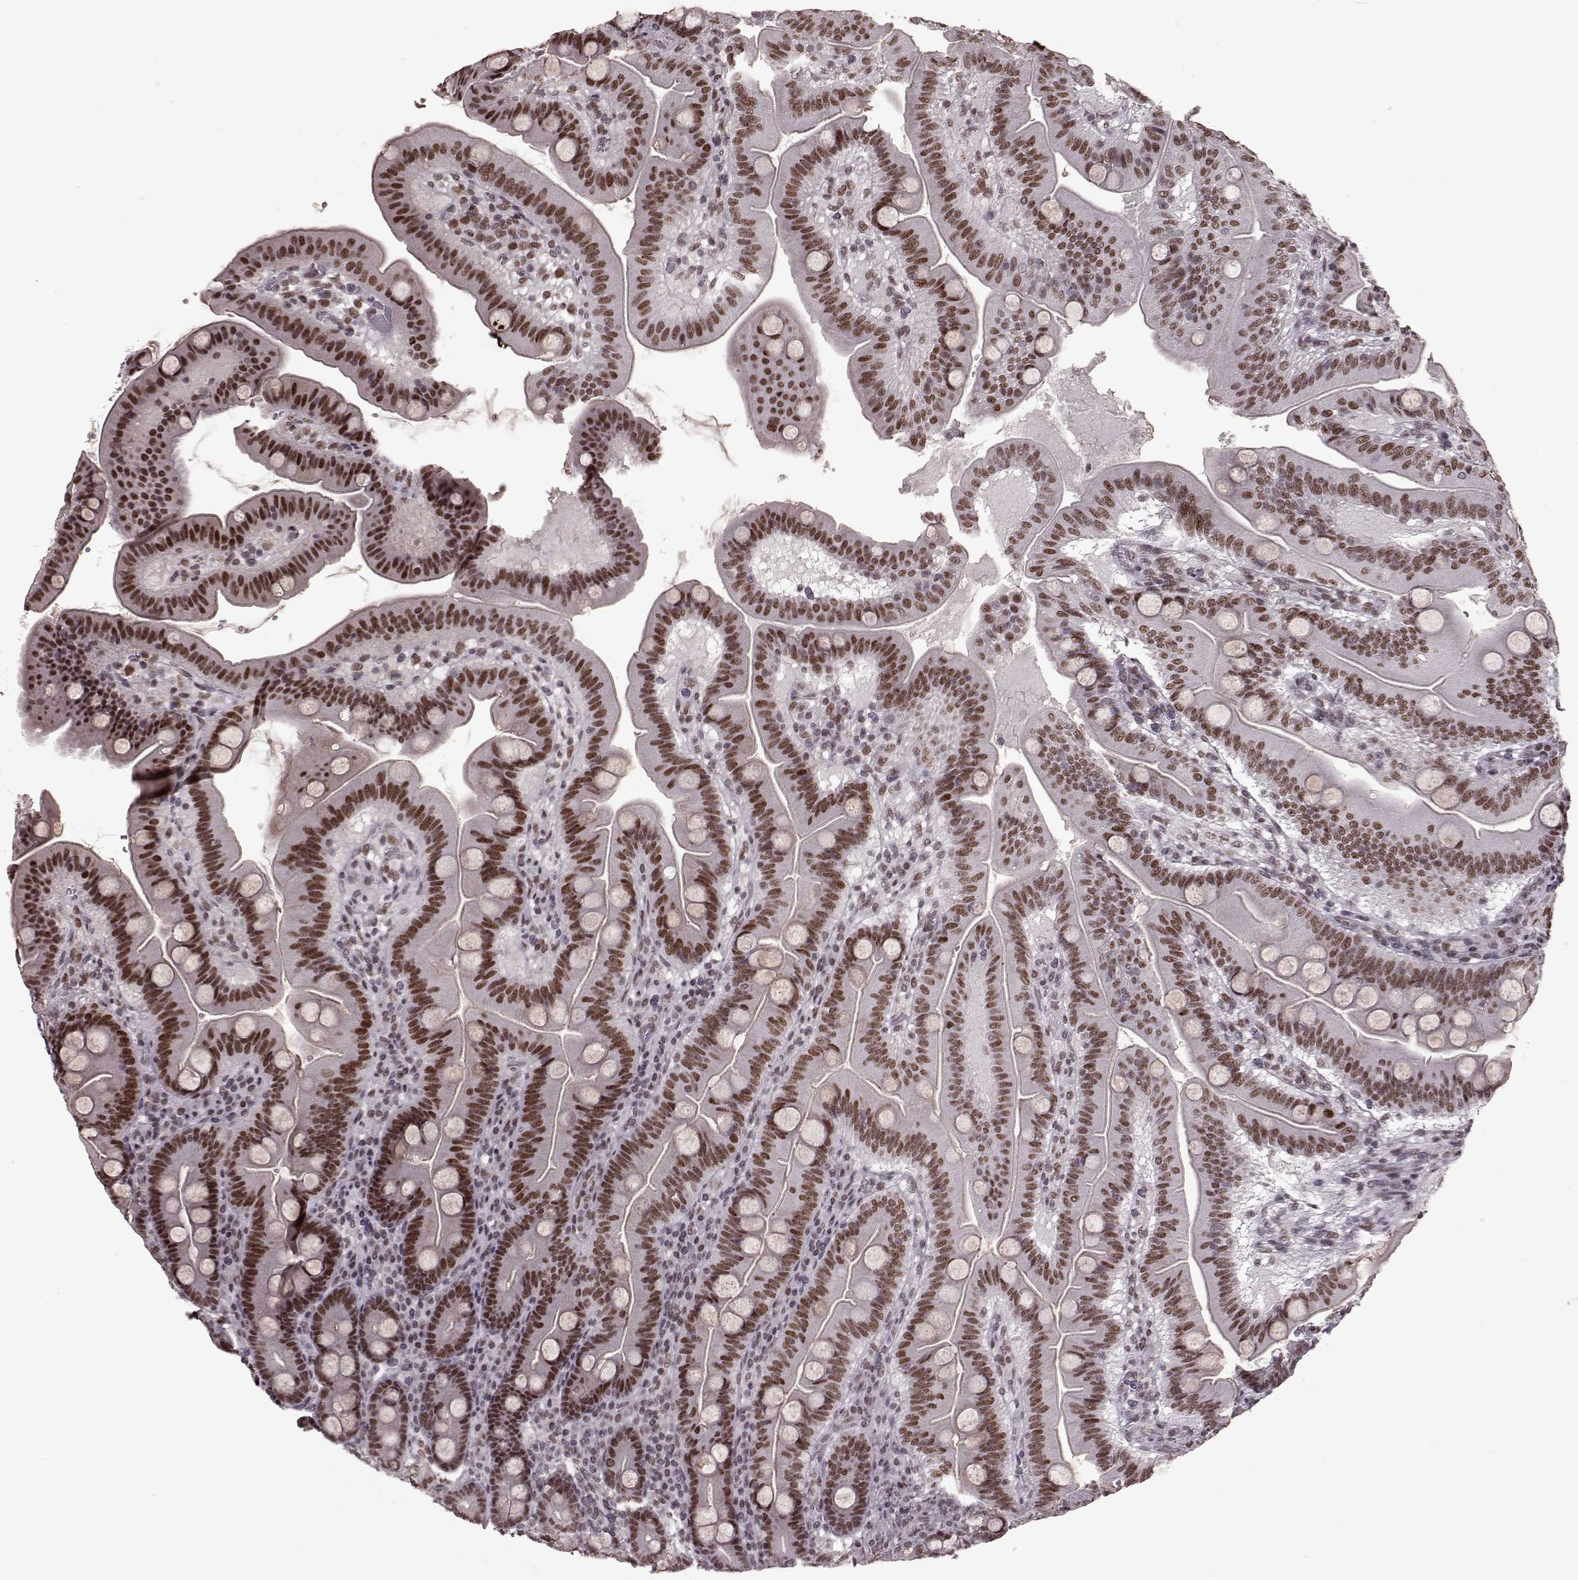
{"staining": {"intensity": "strong", "quantity": ">75%", "location": "nuclear"}, "tissue": "duodenum", "cell_type": "Glandular cells", "image_type": "normal", "snomed": [{"axis": "morphology", "description": "Normal tissue, NOS"}, {"axis": "topography", "description": "Duodenum"}], "caption": "This image exhibits immunohistochemistry staining of unremarkable duodenum, with high strong nuclear positivity in approximately >75% of glandular cells.", "gene": "NR2C1", "patient": {"sex": "male", "age": 59}}